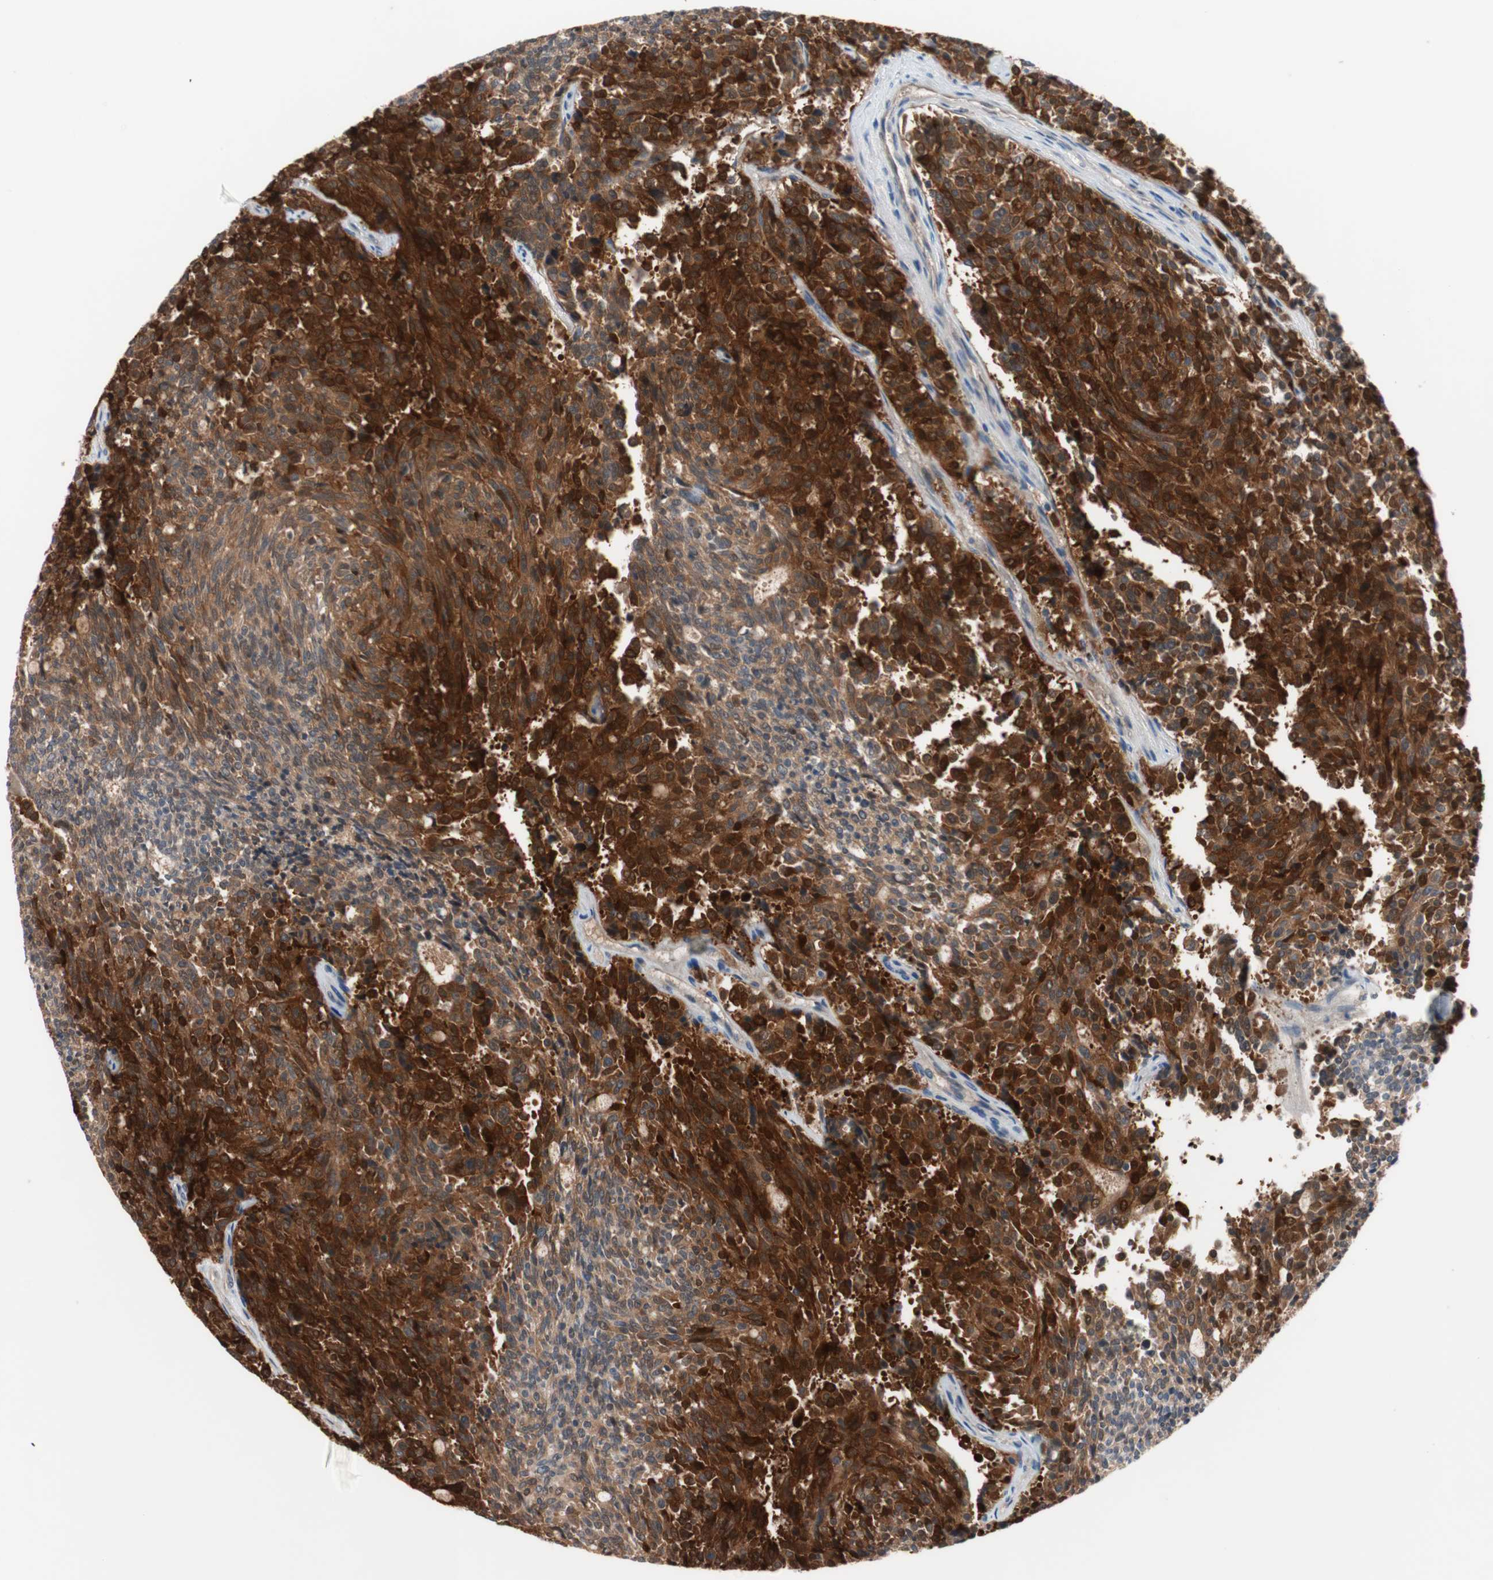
{"staining": {"intensity": "strong", "quantity": ">75%", "location": "cytoplasmic/membranous,nuclear"}, "tissue": "carcinoid", "cell_type": "Tumor cells", "image_type": "cancer", "snomed": [{"axis": "morphology", "description": "Carcinoid, malignant, NOS"}, {"axis": "topography", "description": "Pancreas"}], "caption": "Protein staining of carcinoid tissue shows strong cytoplasmic/membranous and nuclear staining in about >75% of tumor cells. The staining was performed using DAB to visualize the protein expression in brown, while the nuclei were stained in blue with hematoxylin (Magnification: 20x).", "gene": "PDZK1", "patient": {"sex": "female", "age": 54}}